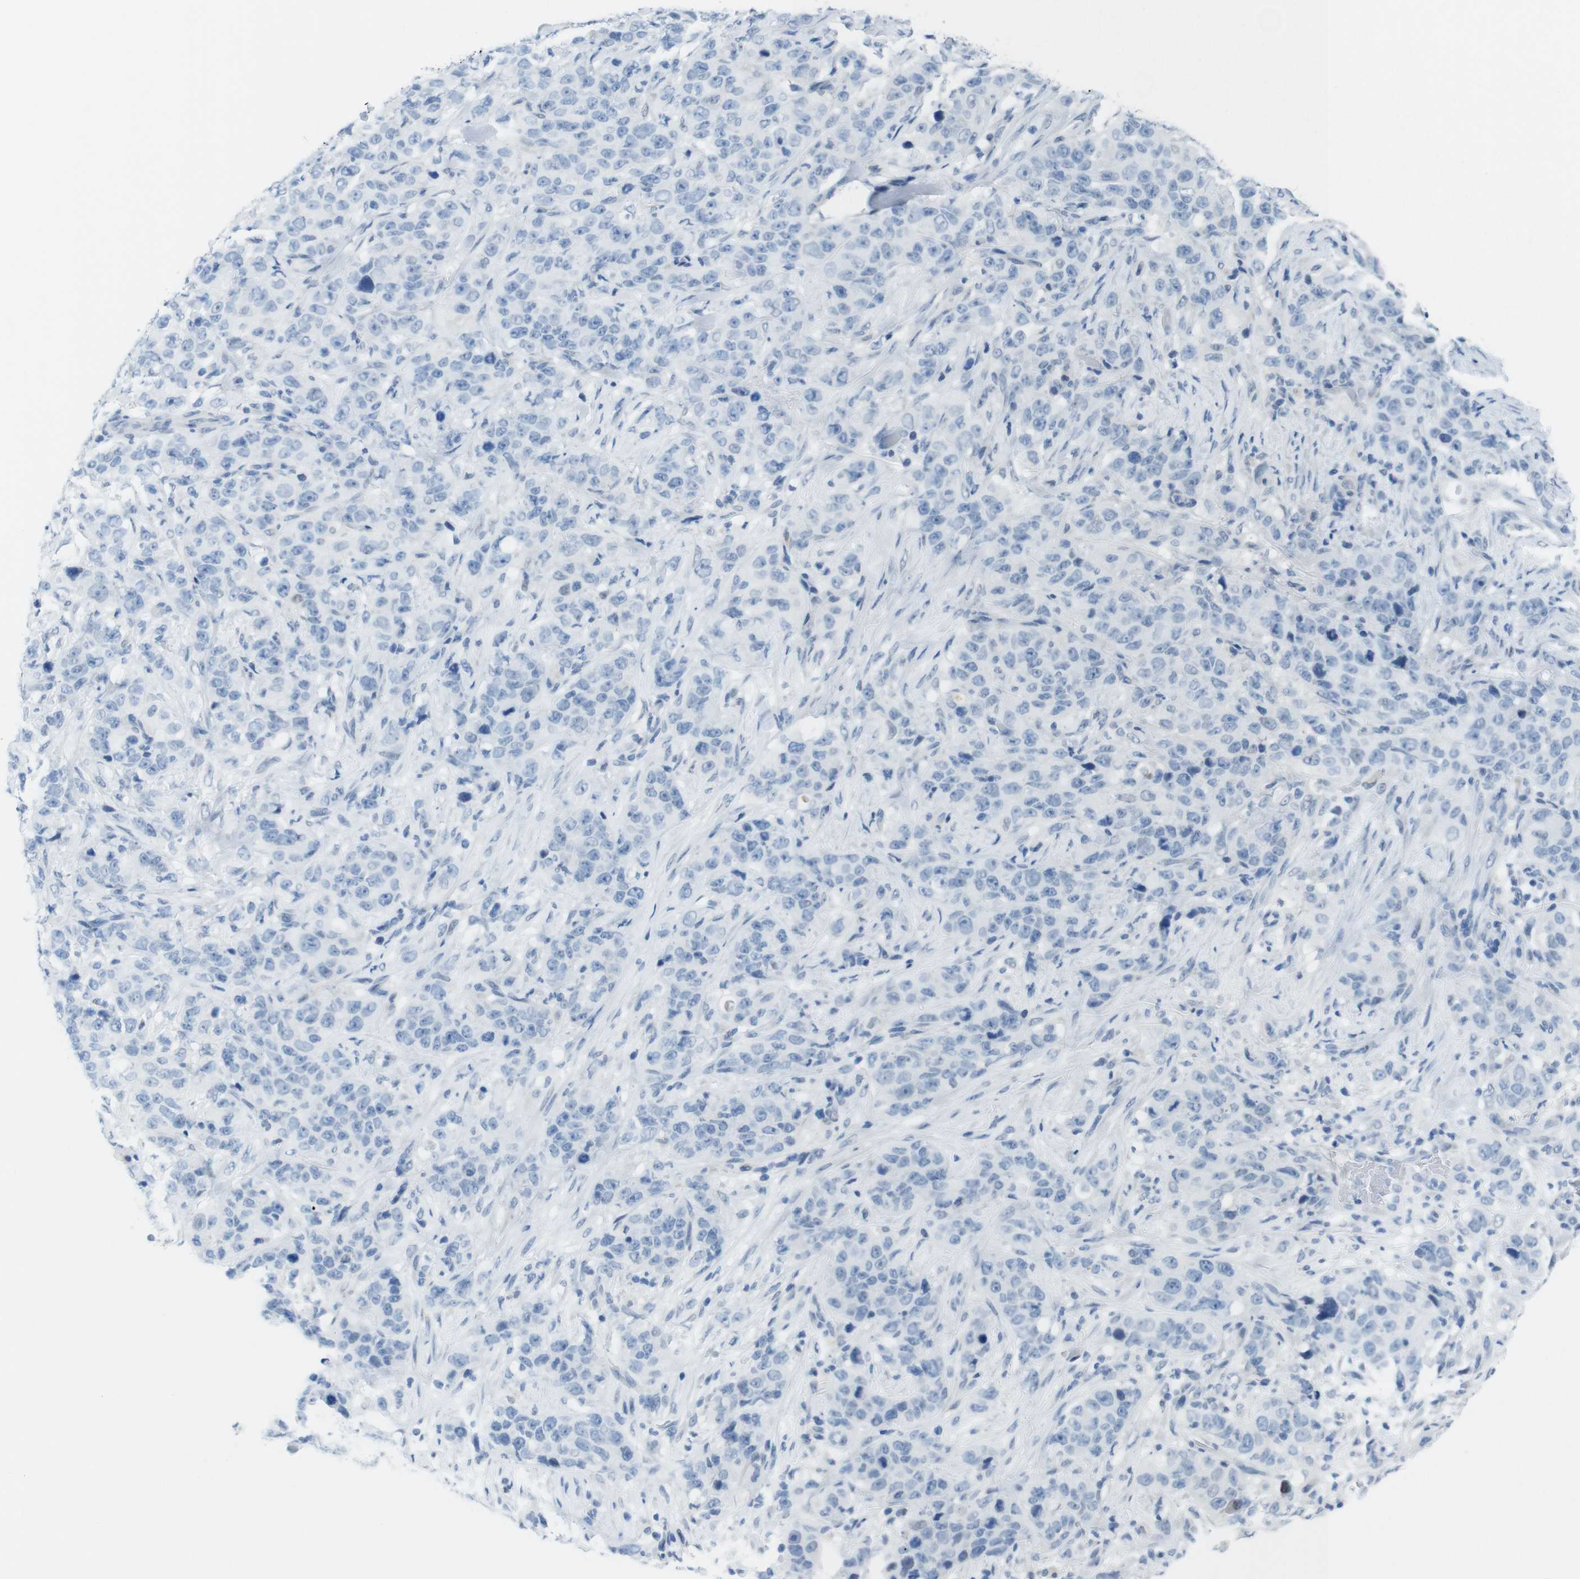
{"staining": {"intensity": "negative", "quantity": "none", "location": "none"}, "tissue": "stomach cancer", "cell_type": "Tumor cells", "image_type": "cancer", "snomed": [{"axis": "morphology", "description": "Adenocarcinoma, NOS"}, {"axis": "topography", "description": "Stomach"}], "caption": "Human stomach cancer stained for a protein using IHC shows no expression in tumor cells.", "gene": "OPN1SW", "patient": {"sex": "male", "age": 48}}